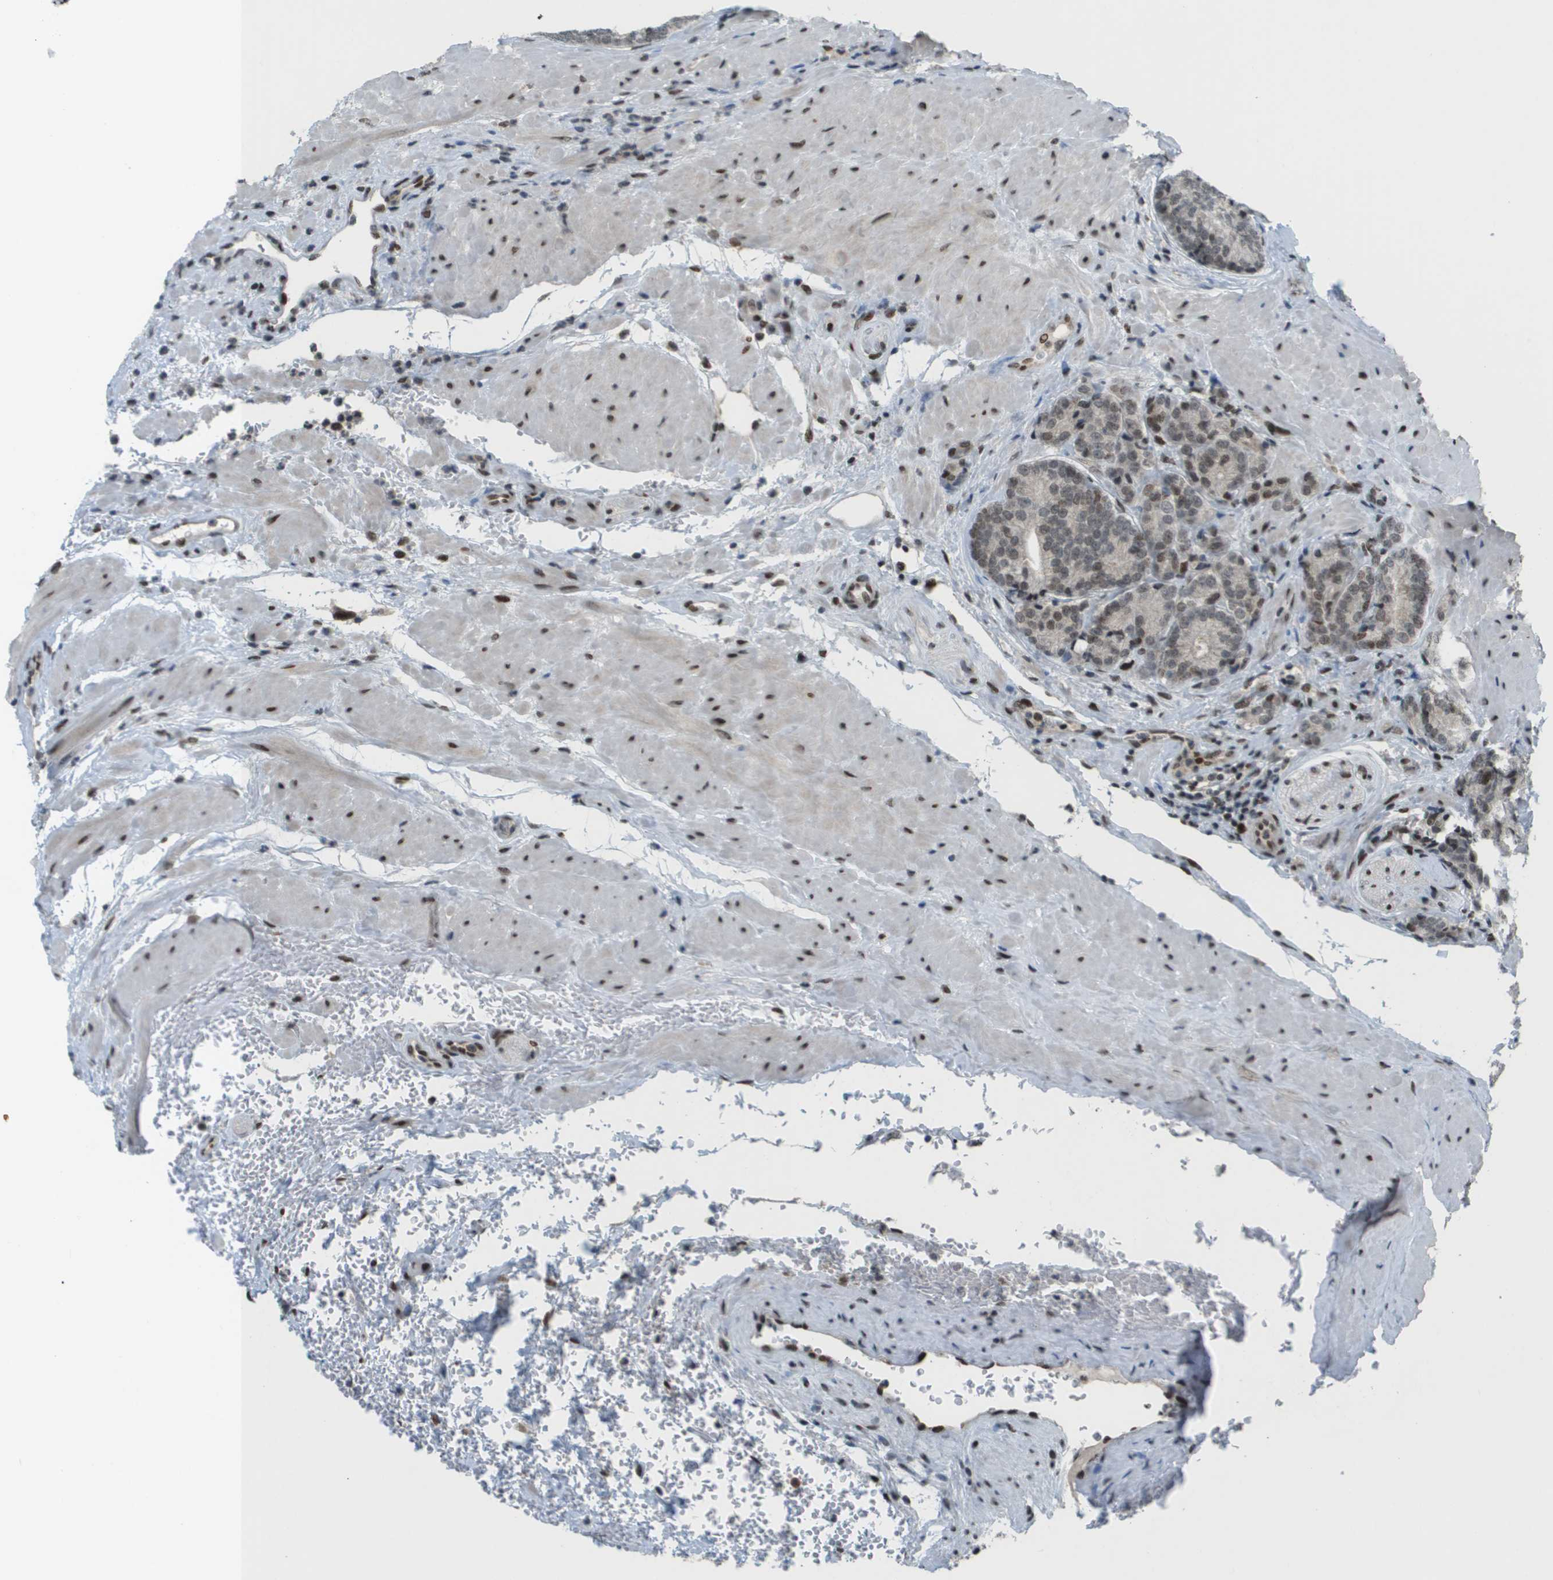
{"staining": {"intensity": "moderate", "quantity": "<25%", "location": "nuclear"}, "tissue": "prostate cancer", "cell_type": "Tumor cells", "image_type": "cancer", "snomed": [{"axis": "morphology", "description": "Adenocarcinoma, High grade"}, {"axis": "topography", "description": "Prostate"}], "caption": "A photomicrograph of prostate cancer stained for a protein reveals moderate nuclear brown staining in tumor cells.", "gene": "IRF7", "patient": {"sex": "male", "age": 61}}